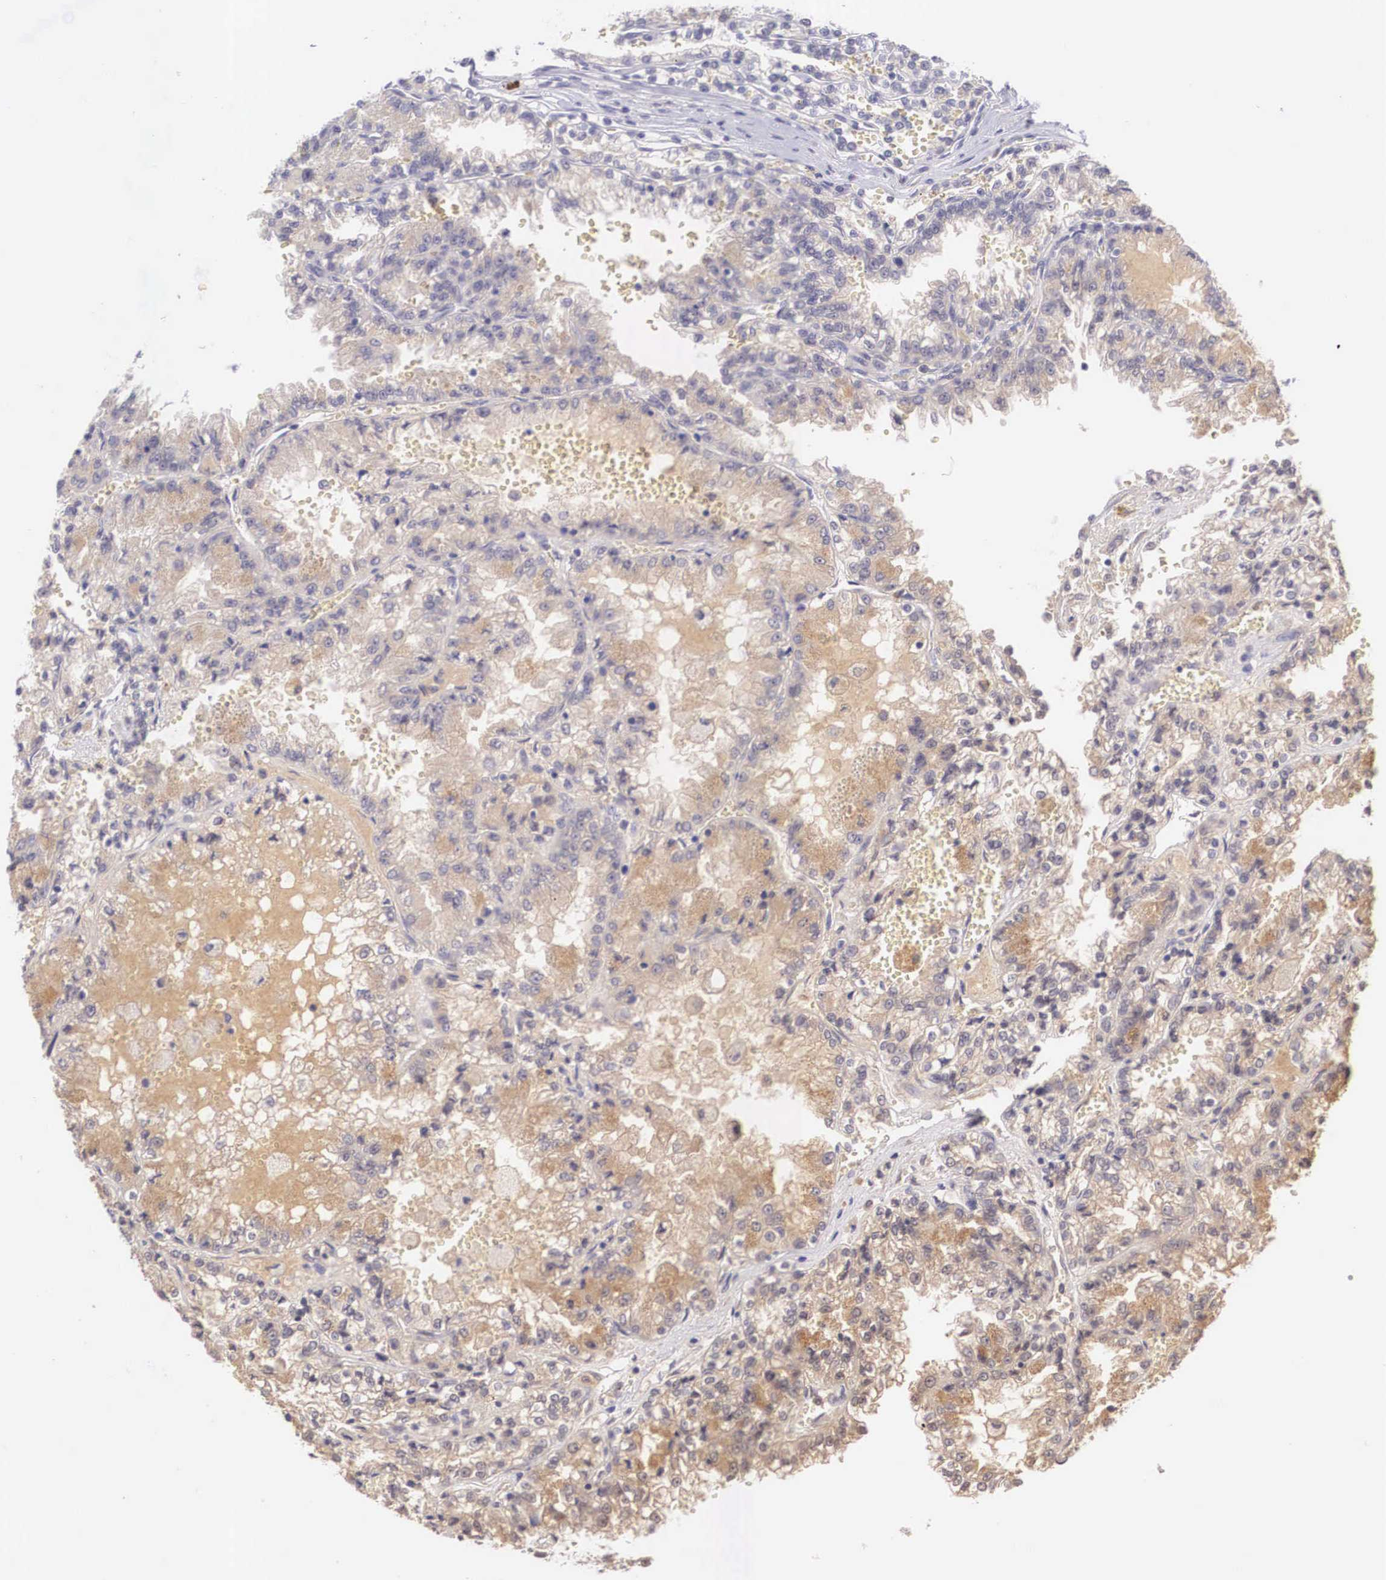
{"staining": {"intensity": "negative", "quantity": "none", "location": "none"}, "tissue": "renal cancer", "cell_type": "Tumor cells", "image_type": "cancer", "snomed": [{"axis": "morphology", "description": "Adenocarcinoma, NOS"}, {"axis": "topography", "description": "Kidney"}], "caption": "The histopathology image demonstrates no significant staining in tumor cells of renal adenocarcinoma.", "gene": "BCL6", "patient": {"sex": "female", "age": 56}}